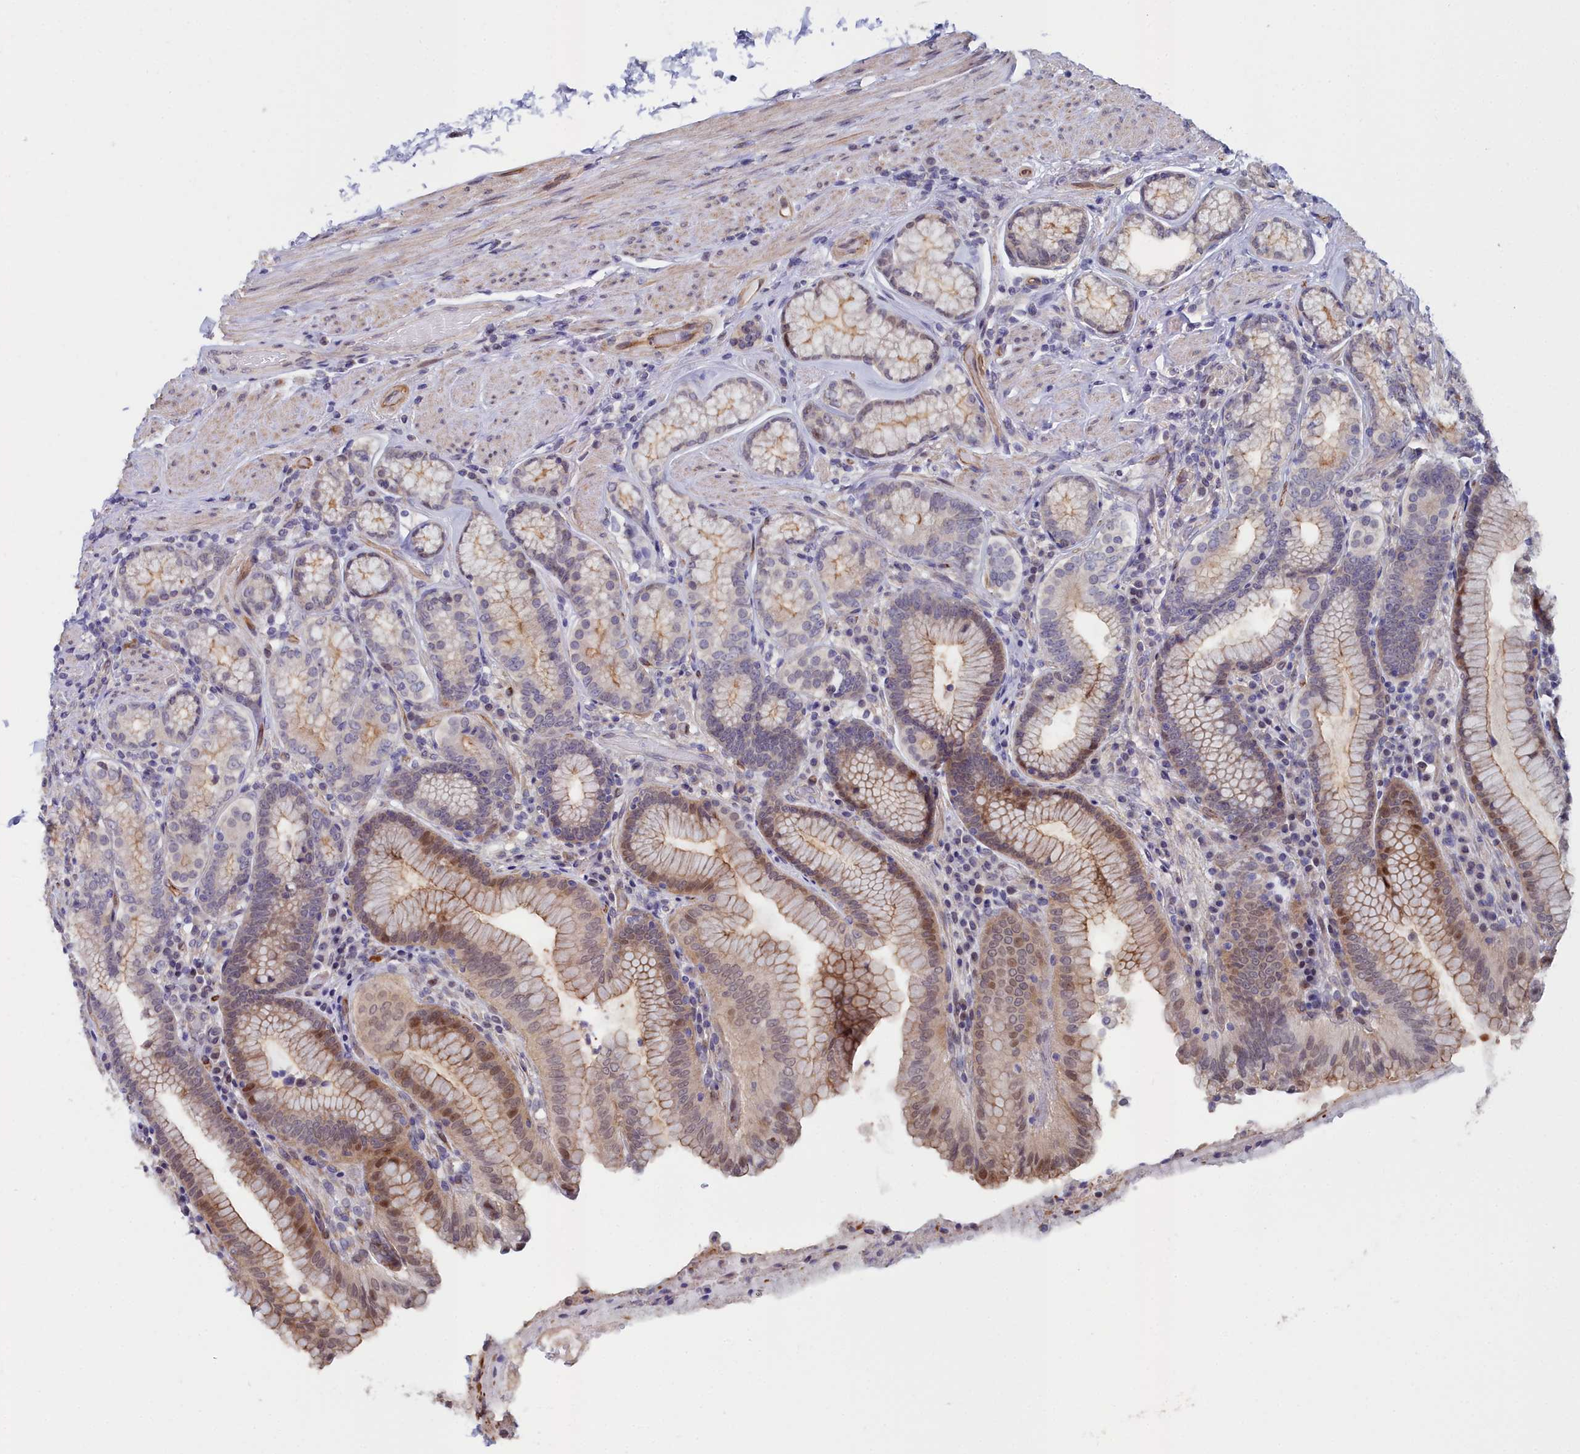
{"staining": {"intensity": "moderate", "quantity": "25%-75%", "location": "cytoplasmic/membranous,nuclear"}, "tissue": "stomach", "cell_type": "Glandular cells", "image_type": "normal", "snomed": [{"axis": "morphology", "description": "Normal tissue, NOS"}, {"axis": "topography", "description": "Stomach, upper"}, {"axis": "topography", "description": "Stomach, lower"}], "caption": "The photomicrograph displays staining of benign stomach, revealing moderate cytoplasmic/membranous,nuclear protein staining (brown color) within glandular cells. The protein of interest is shown in brown color, while the nuclei are stained blue.", "gene": "C4orf19", "patient": {"sex": "female", "age": 76}}